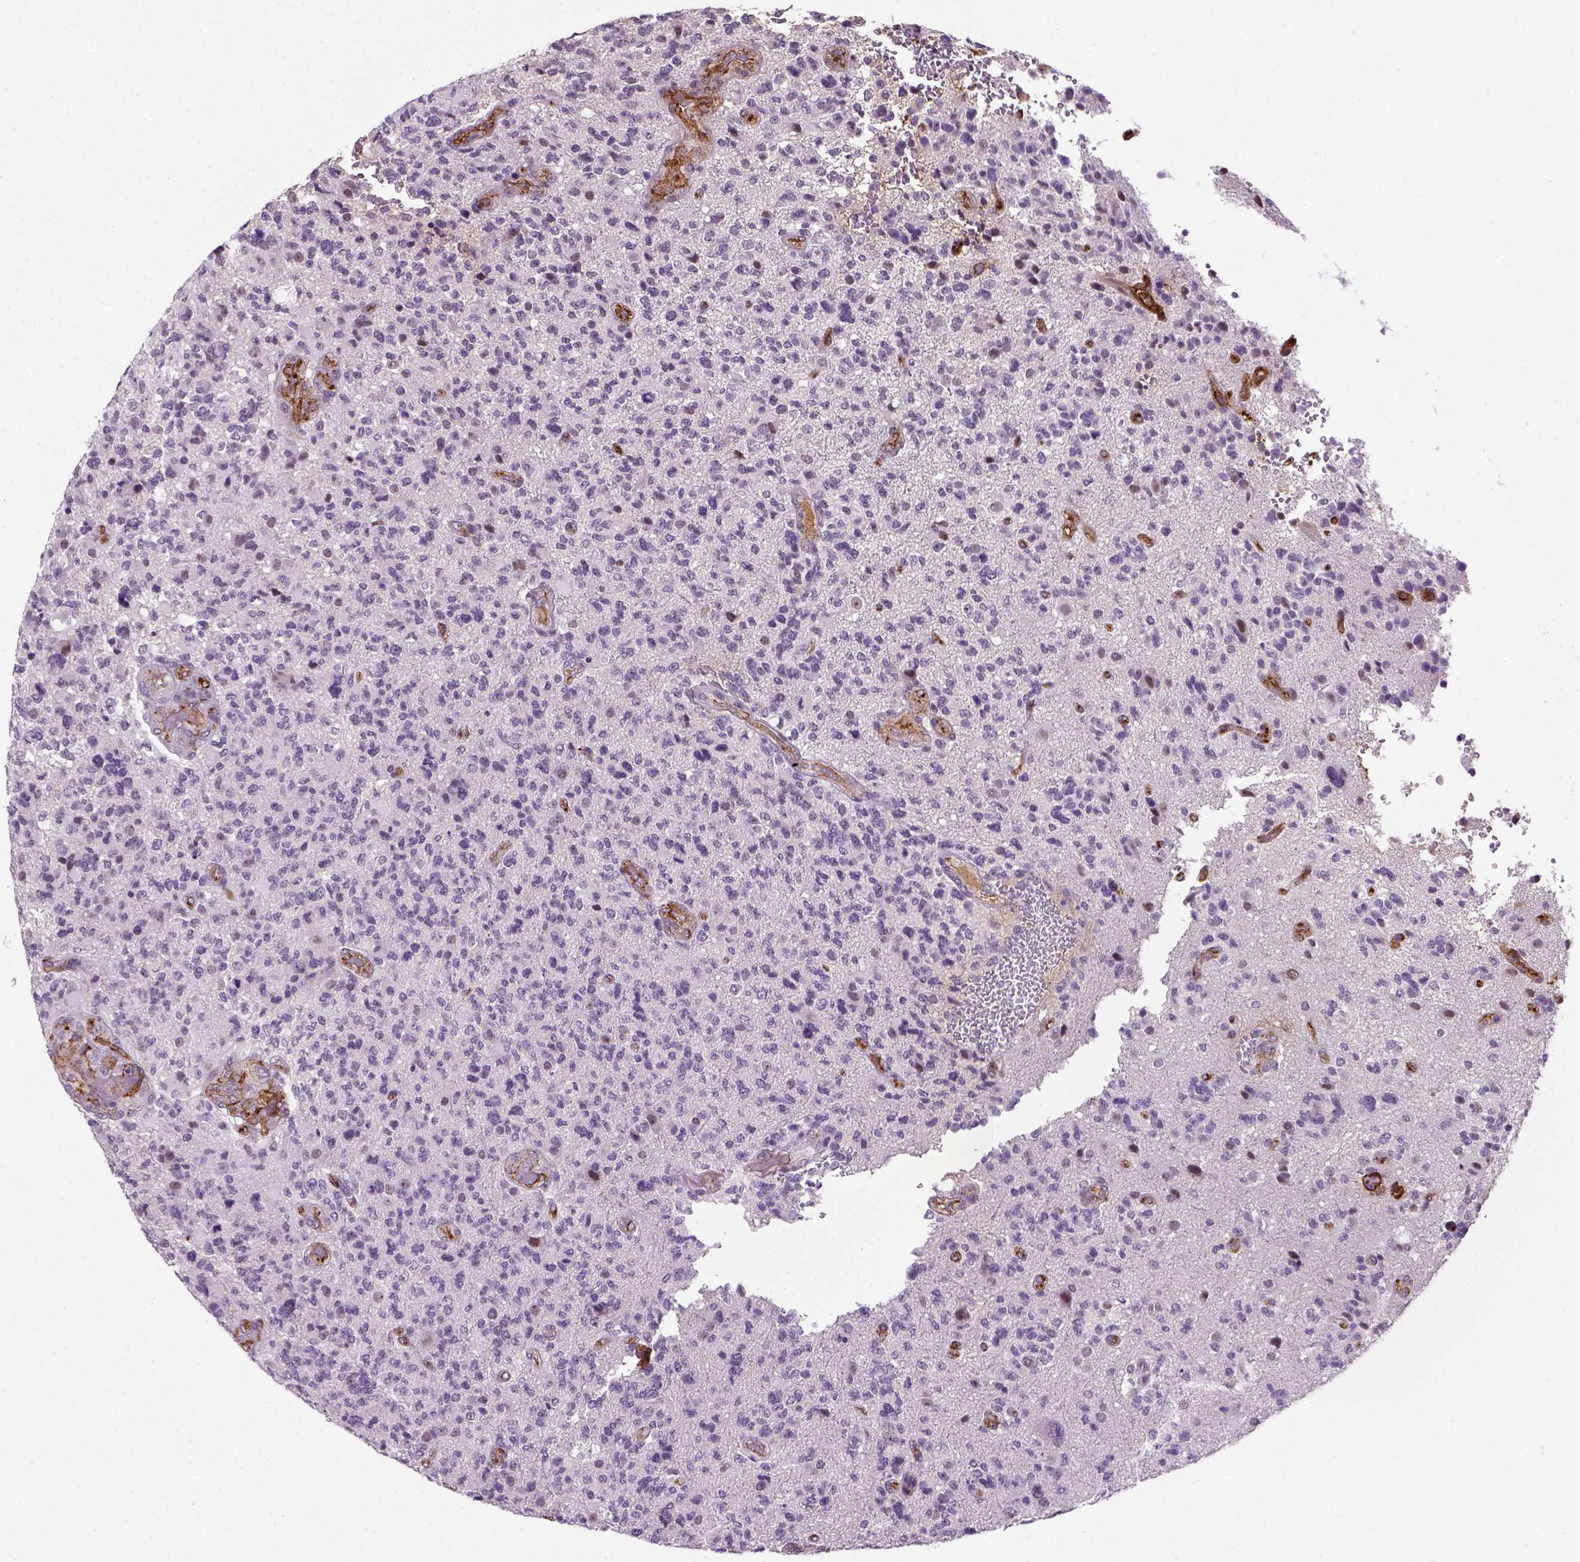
{"staining": {"intensity": "negative", "quantity": "none", "location": "none"}, "tissue": "glioma", "cell_type": "Tumor cells", "image_type": "cancer", "snomed": [{"axis": "morphology", "description": "Glioma, malignant, High grade"}, {"axis": "topography", "description": "Brain"}], "caption": "Histopathology image shows no significant protein staining in tumor cells of malignant glioma (high-grade).", "gene": "VWF", "patient": {"sex": "female", "age": 71}}